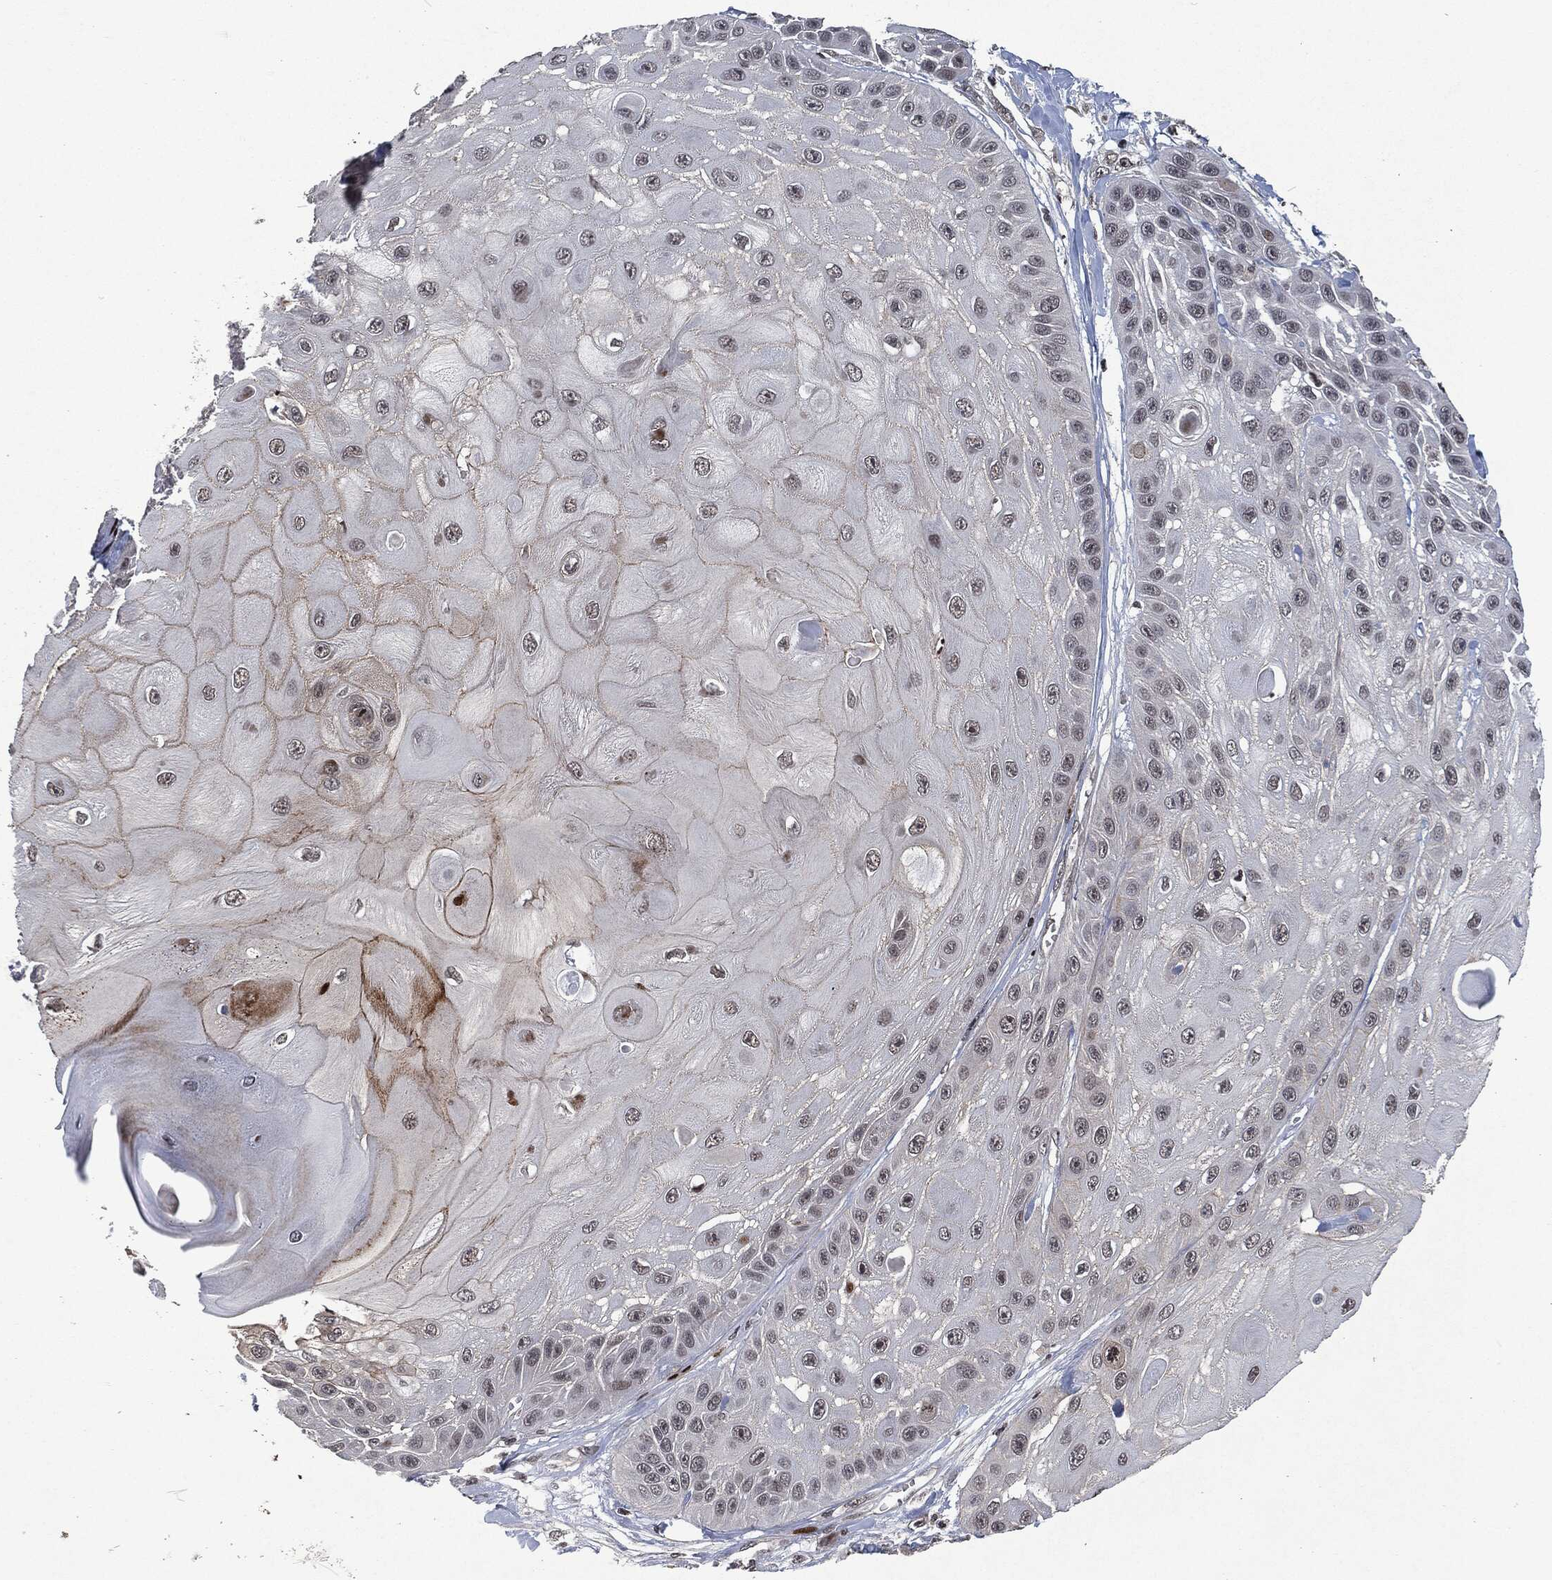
{"staining": {"intensity": "negative", "quantity": "none", "location": "none"}, "tissue": "skin cancer", "cell_type": "Tumor cells", "image_type": "cancer", "snomed": [{"axis": "morphology", "description": "Normal tissue, NOS"}, {"axis": "morphology", "description": "Squamous cell carcinoma, NOS"}, {"axis": "topography", "description": "Skin"}], "caption": "Skin cancer (squamous cell carcinoma) stained for a protein using IHC displays no staining tumor cells.", "gene": "EGFR", "patient": {"sex": "male", "age": 79}}